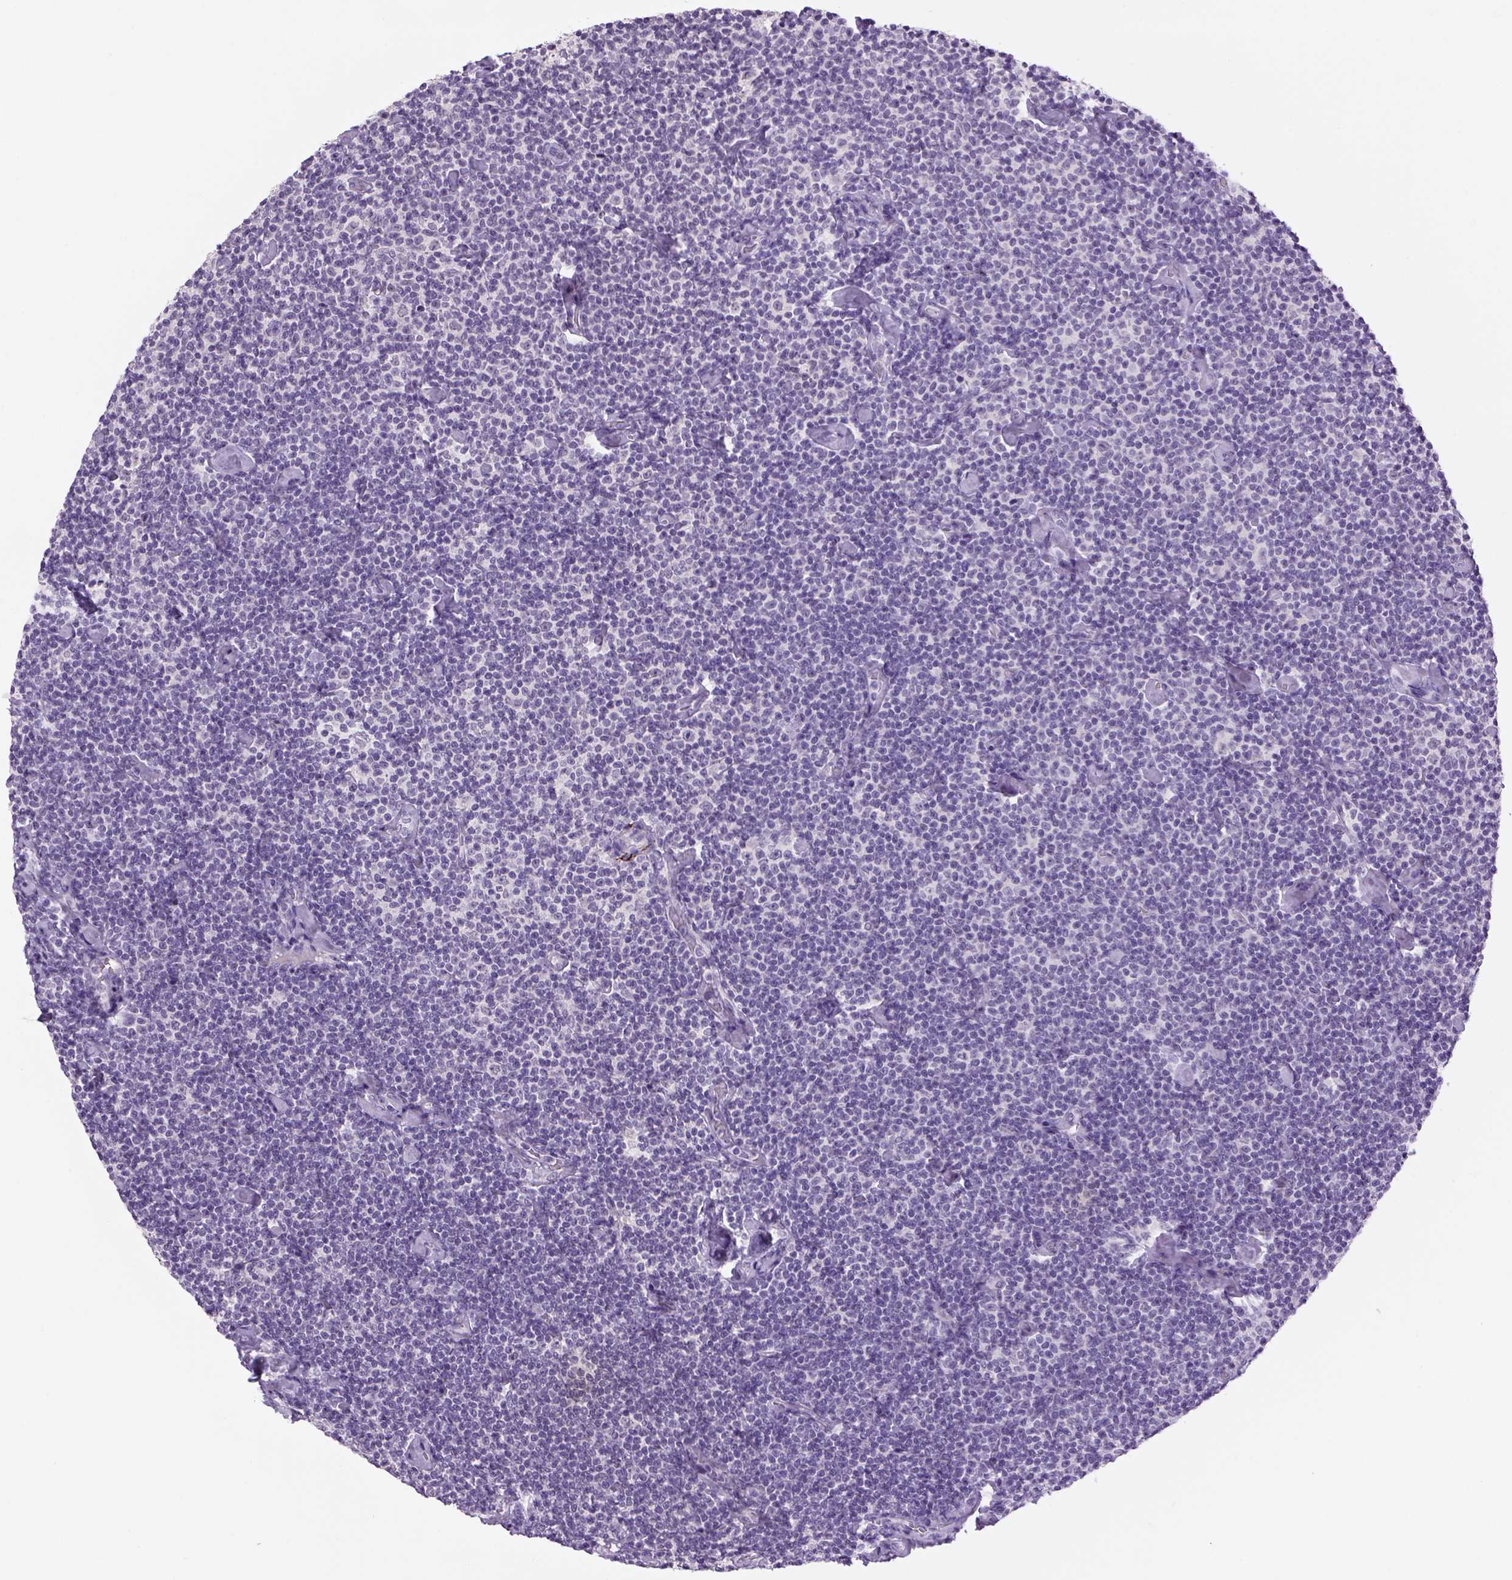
{"staining": {"intensity": "negative", "quantity": "none", "location": "none"}, "tissue": "lymphoma", "cell_type": "Tumor cells", "image_type": "cancer", "snomed": [{"axis": "morphology", "description": "Malignant lymphoma, non-Hodgkin's type, Low grade"}, {"axis": "topography", "description": "Lymph node"}], "caption": "DAB (3,3'-diaminobenzidine) immunohistochemical staining of lymphoma reveals no significant expression in tumor cells.", "gene": "DBH", "patient": {"sex": "male", "age": 81}}